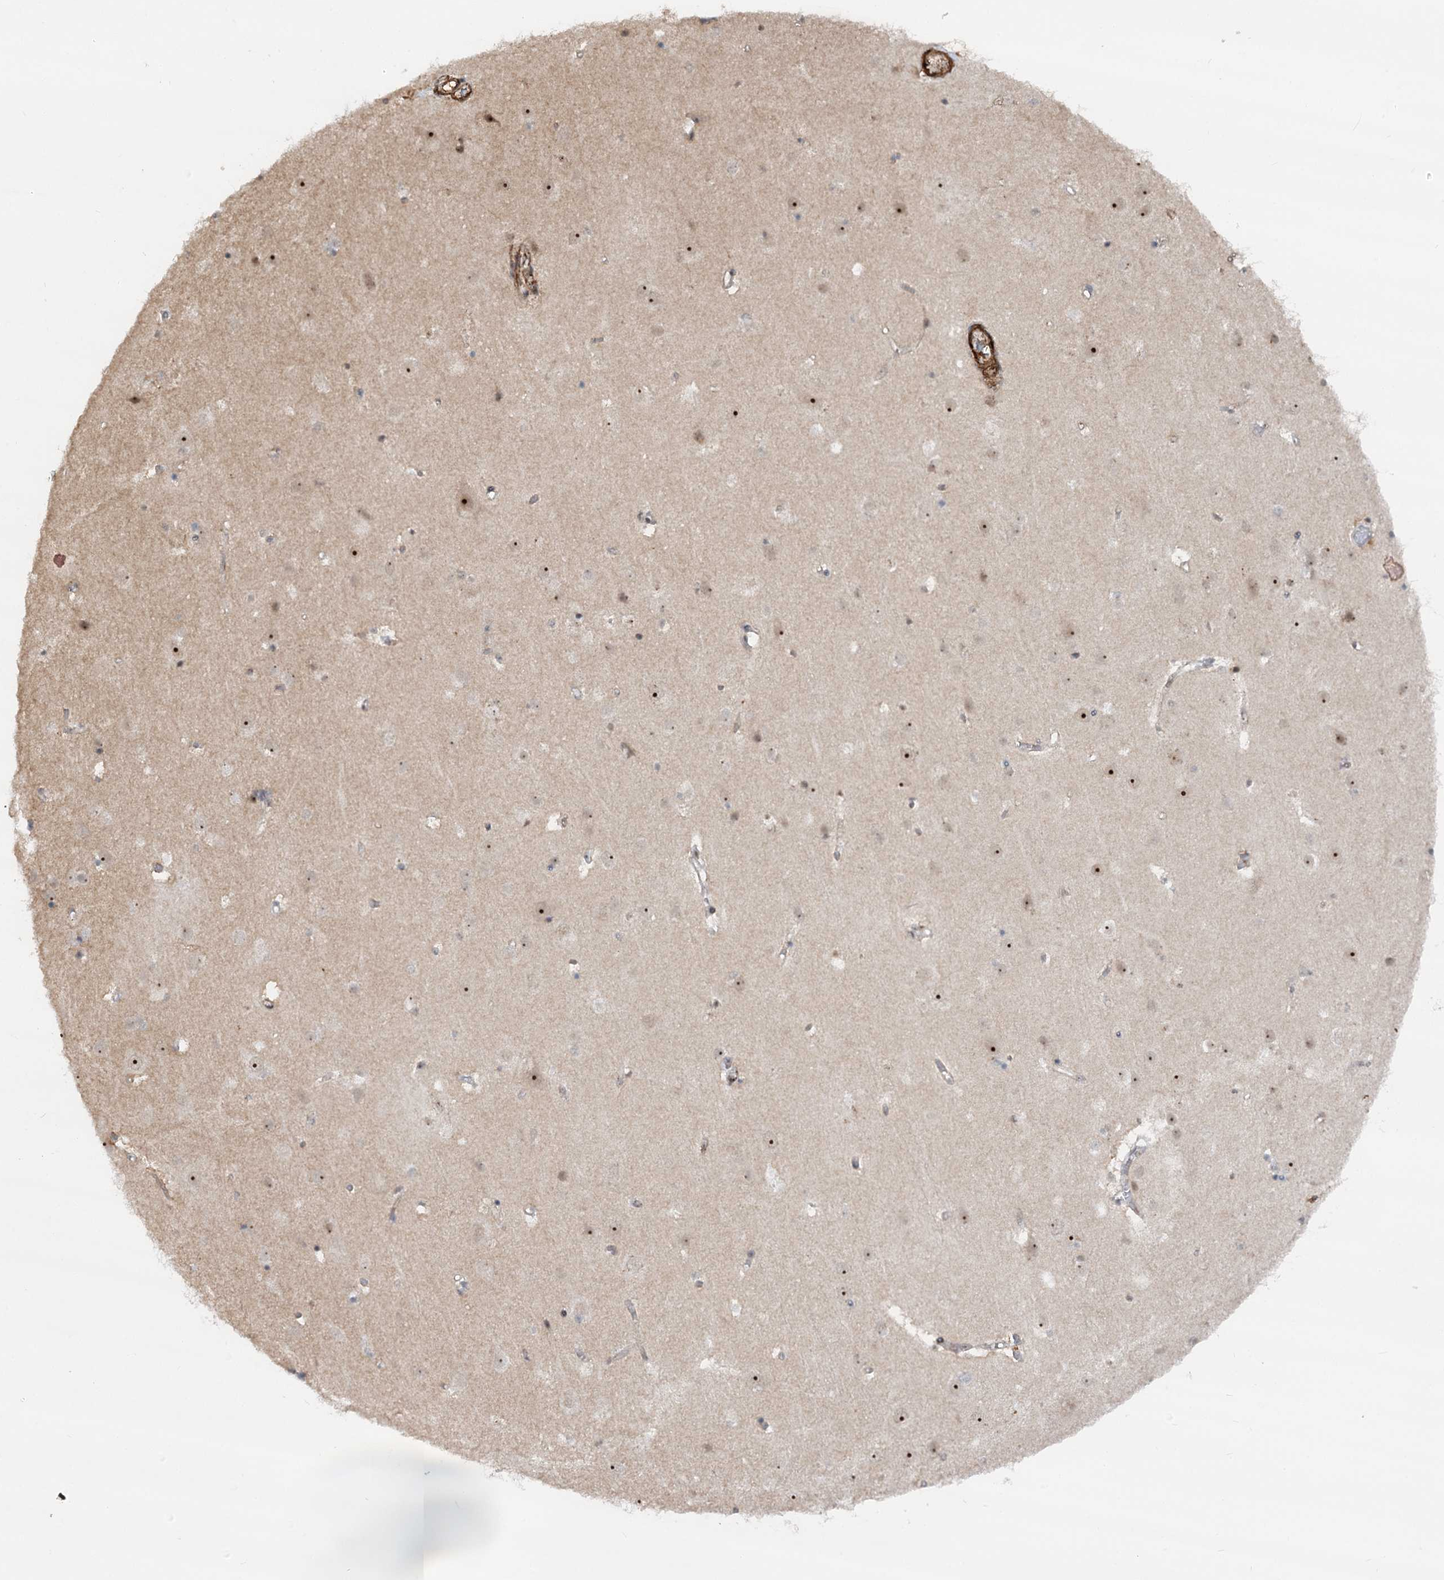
{"staining": {"intensity": "strong", "quantity": ">75%", "location": "cytoplasmic/membranous"}, "tissue": "cerebral cortex", "cell_type": "Endothelial cells", "image_type": "normal", "snomed": [{"axis": "morphology", "description": "Normal tissue, NOS"}, {"axis": "topography", "description": "Cerebral cortex"}], "caption": "Immunohistochemistry (IHC) micrograph of normal cerebral cortex stained for a protein (brown), which exhibits high levels of strong cytoplasmic/membranous staining in about >75% of endothelial cells.", "gene": "GNL3L", "patient": {"sex": "male", "age": 54}}